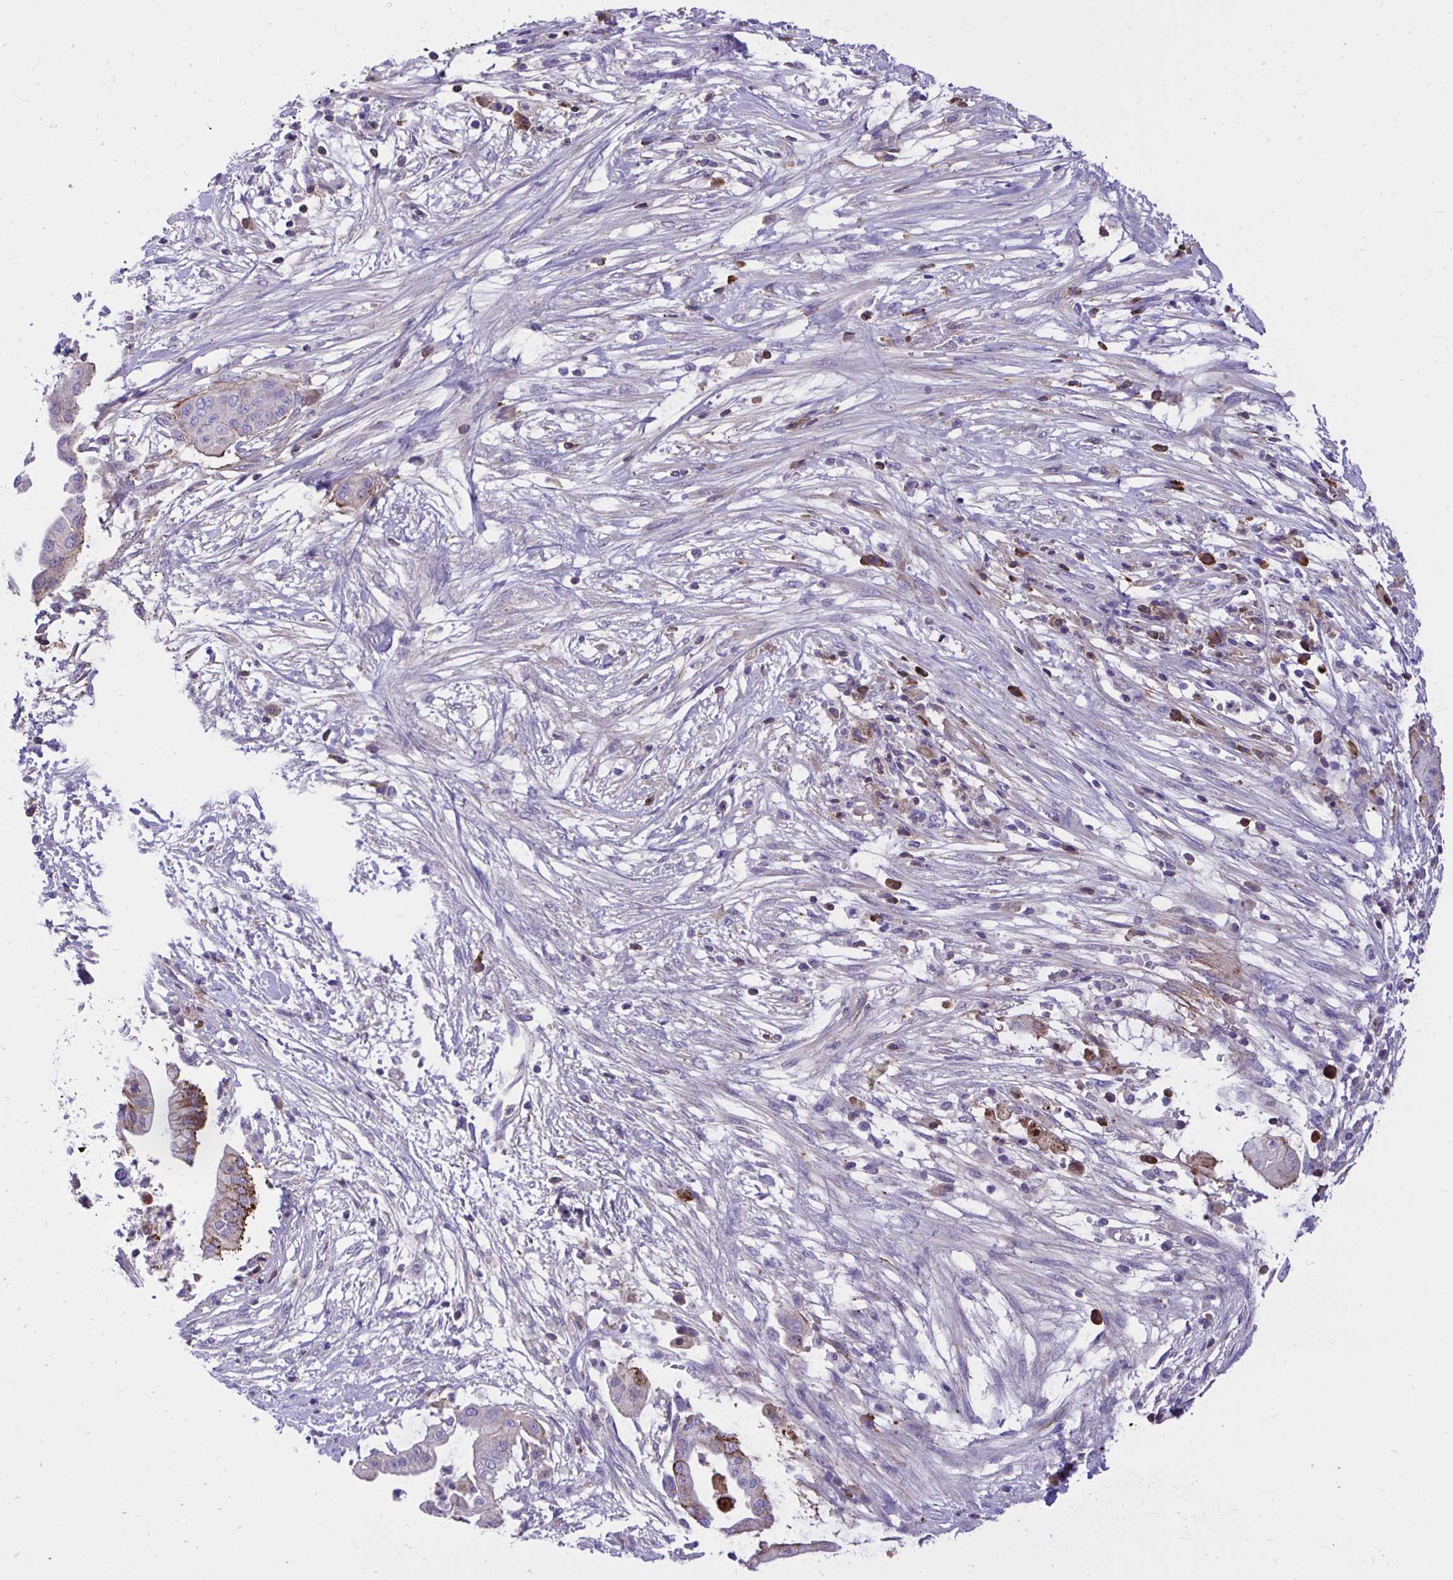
{"staining": {"intensity": "moderate", "quantity": "<25%", "location": "cytoplasmic/membranous"}, "tissue": "pancreatic cancer", "cell_type": "Tumor cells", "image_type": "cancer", "snomed": [{"axis": "morphology", "description": "Adenocarcinoma, NOS"}, {"axis": "topography", "description": "Pancreas"}], "caption": "Approximately <25% of tumor cells in pancreatic cancer (adenocarcinoma) demonstrate moderate cytoplasmic/membranous protein expression as visualized by brown immunohistochemical staining.", "gene": "HRG", "patient": {"sex": "male", "age": 68}}